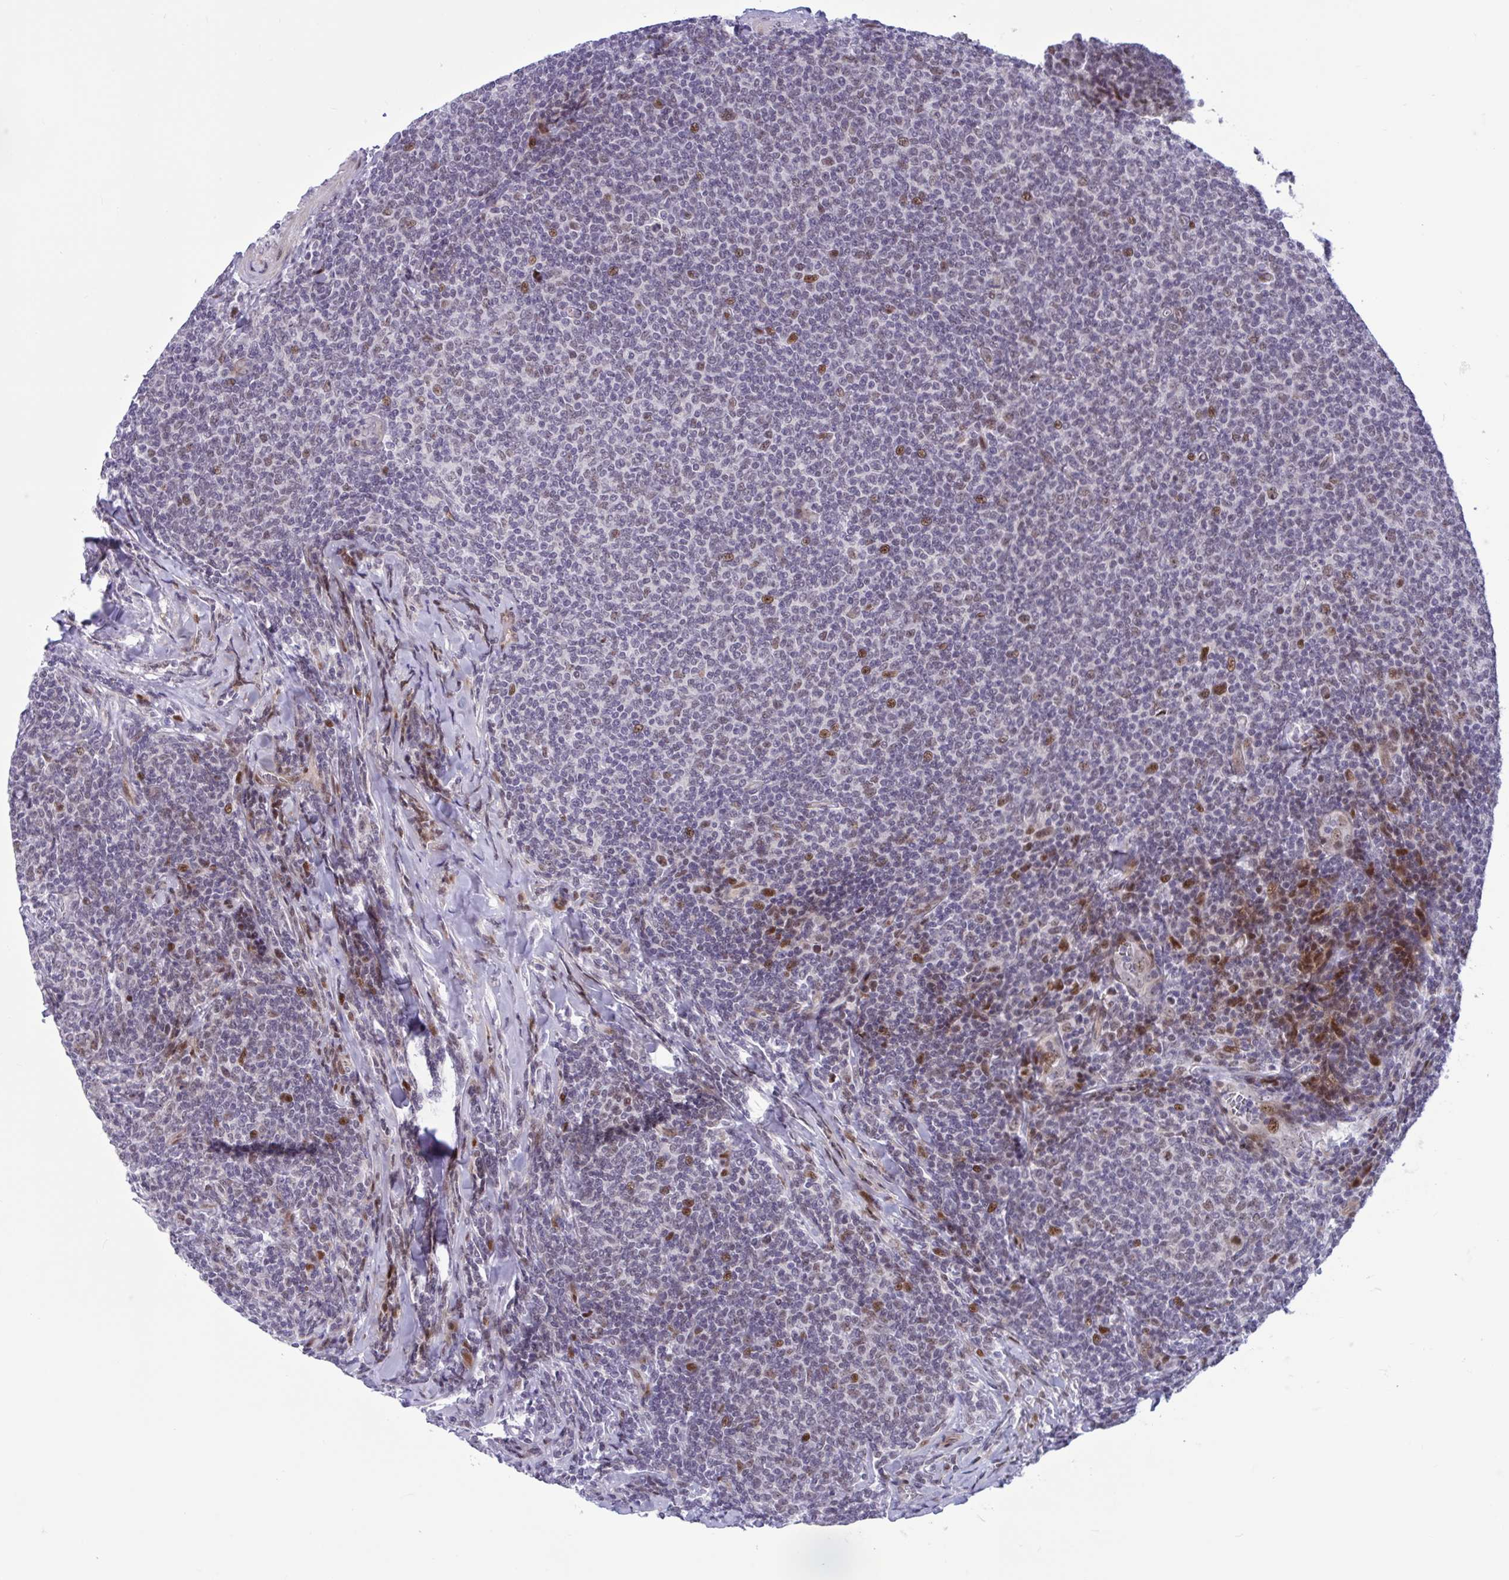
{"staining": {"intensity": "moderate", "quantity": "<25%", "location": "nuclear"}, "tissue": "lymphoma", "cell_type": "Tumor cells", "image_type": "cancer", "snomed": [{"axis": "morphology", "description": "Malignant lymphoma, non-Hodgkin's type, Low grade"}, {"axis": "topography", "description": "Lymph node"}], "caption": "High-power microscopy captured an immunohistochemistry histopathology image of lymphoma, revealing moderate nuclear staining in about <25% of tumor cells.", "gene": "RBL1", "patient": {"sex": "male", "age": 52}}